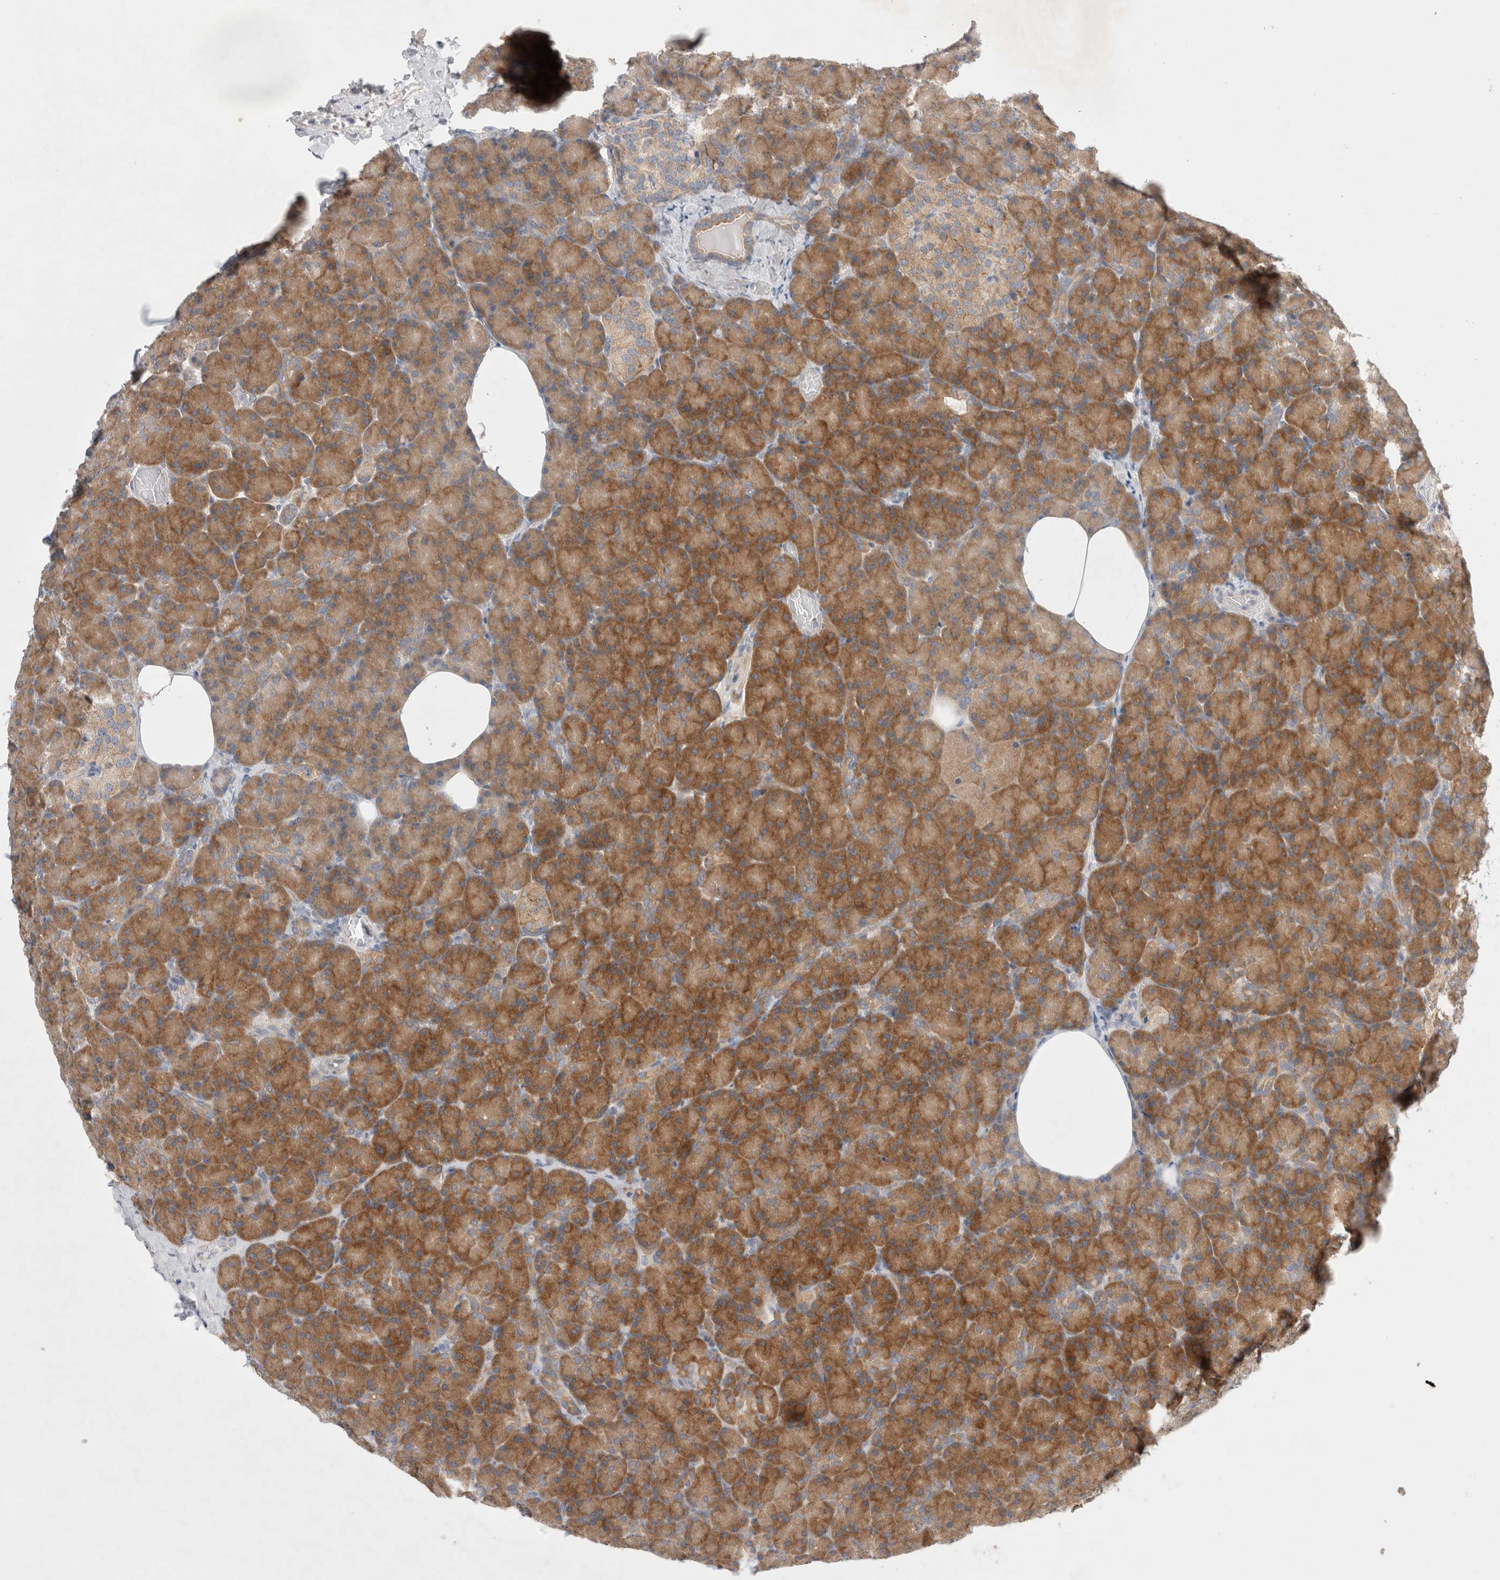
{"staining": {"intensity": "strong", "quantity": ">75%", "location": "cytoplasmic/membranous"}, "tissue": "pancreas", "cell_type": "Exocrine glandular cells", "image_type": "normal", "snomed": [{"axis": "morphology", "description": "Normal tissue, NOS"}, {"axis": "topography", "description": "Pancreas"}], "caption": "This micrograph shows immunohistochemistry staining of benign human pancreas, with high strong cytoplasmic/membranous expression in about >75% of exocrine glandular cells.", "gene": "WIPF2", "patient": {"sex": "female", "age": 43}}